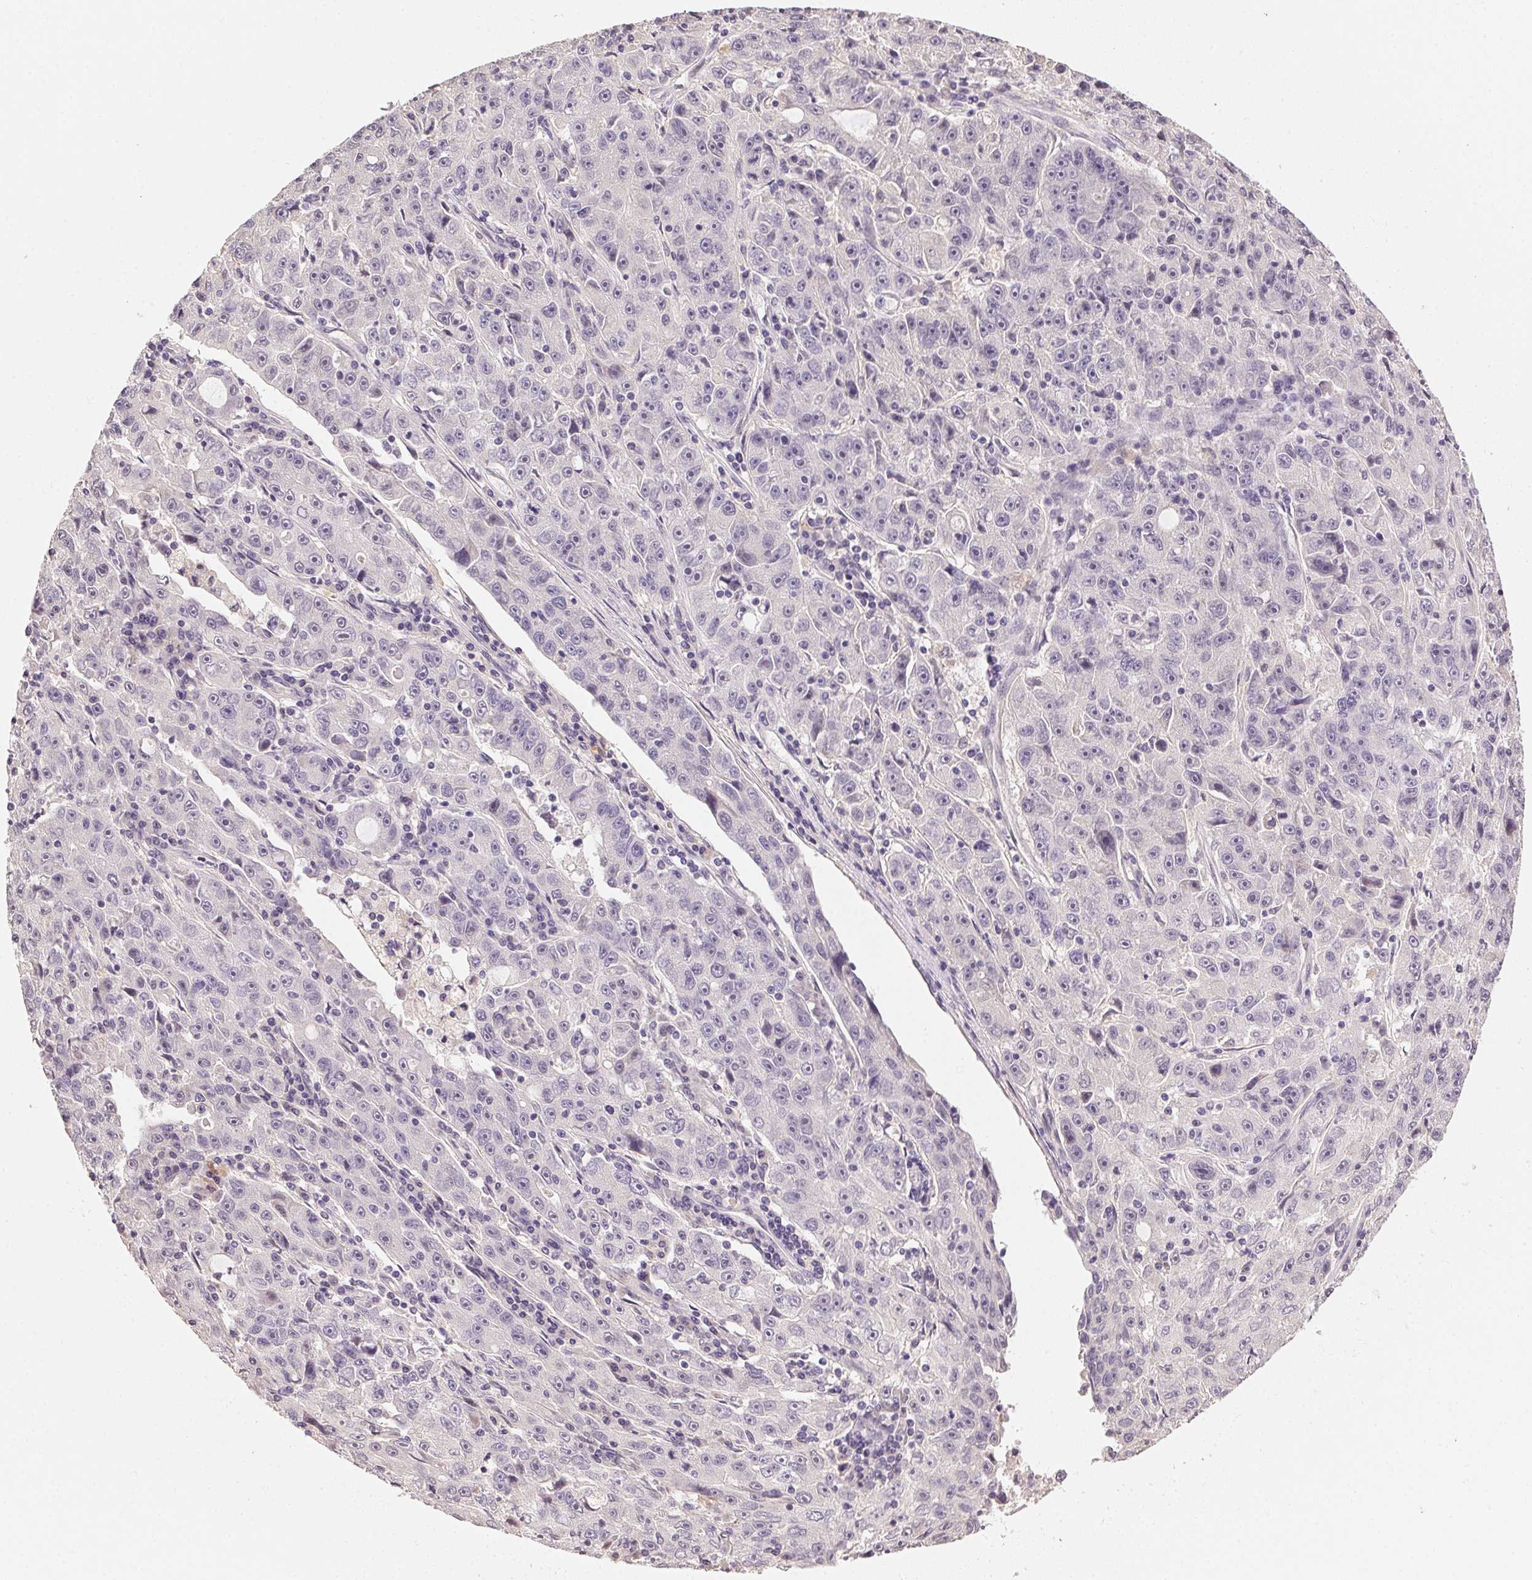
{"staining": {"intensity": "negative", "quantity": "none", "location": "none"}, "tissue": "lung cancer", "cell_type": "Tumor cells", "image_type": "cancer", "snomed": [{"axis": "morphology", "description": "Normal morphology"}, {"axis": "morphology", "description": "Adenocarcinoma, NOS"}, {"axis": "topography", "description": "Lymph node"}, {"axis": "topography", "description": "Lung"}], "caption": "An image of human lung adenocarcinoma is negative for staining in tumor cells. Brightfield microscopy of immunohistochemistry (IHC) stained with DAB (brown) and hematoxylin (blue), captured at high magnification.", "gene": "ALDH8A1", "patient": {"sex": "female", "age": 57}}